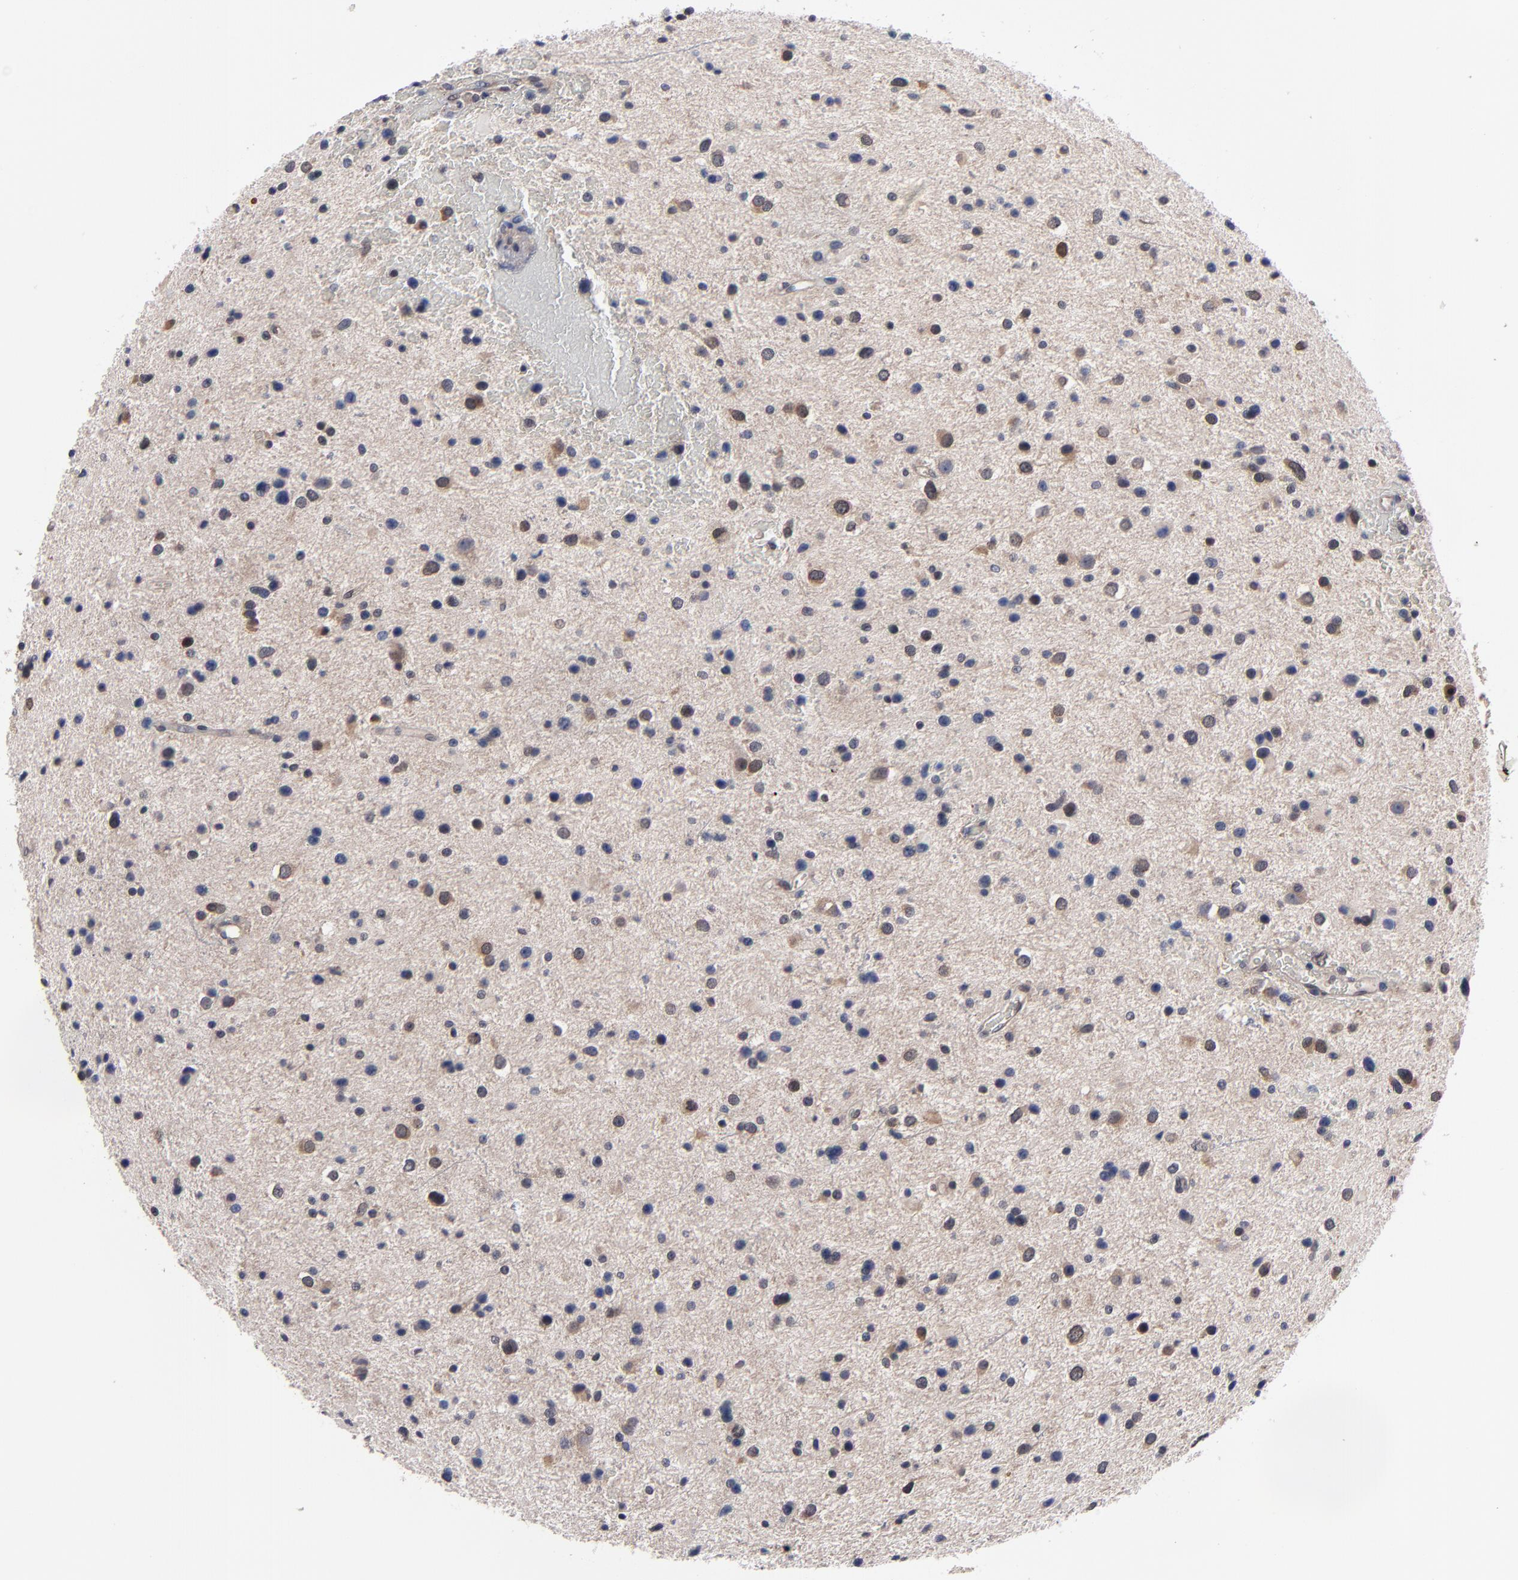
{"staining": {"intensity": "moderate", "quantity": "25%-75%", "location": "cytoplasmic/membranous"}, "tissue": "glioma", "cell_type": "Tumor cells", "image_type": "cancer", "snomed": [{"axis": "morphology", "description": "Glioma, malignant, Low grade"}, {"axis": "topography", "description": "Brain"}], "caption": "An immunohistochemistry (IHC) photomicrograph of neoplastic tissue is shown. Protein staining in brown shows moderate cytoplasmic/membranous positivity in malignant glioma (low-grade) within tumor cells. Nuclei are stained in blue.", "gene": "ALG13", "patient": {"sex": "female", "age": 32}}